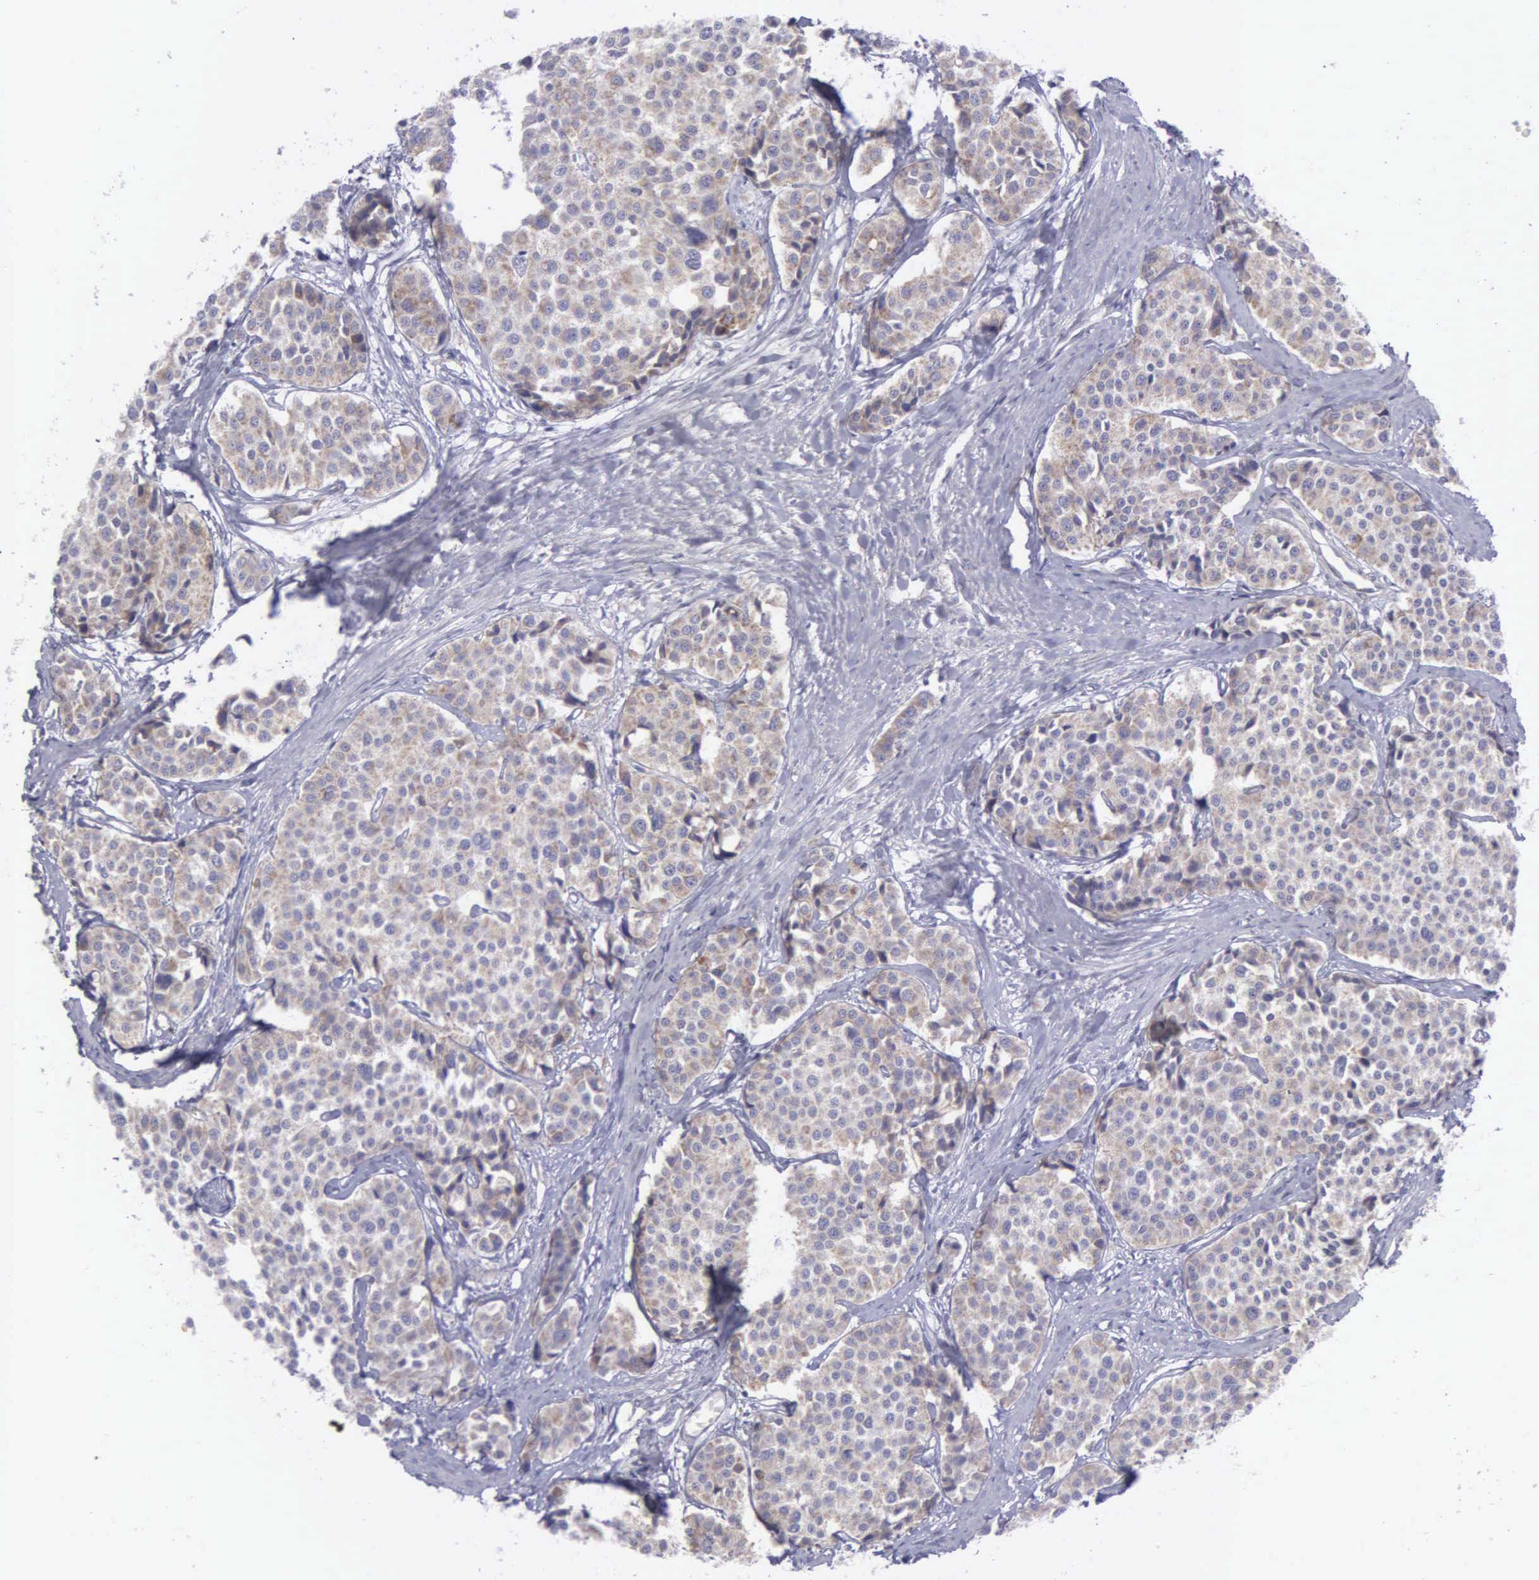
{"staining": {"intensity": "weak", "quantity": "25%-75%", "location": "cytoplasmic/membranous"}, "tissue": "carcinoid", "cell_type": "Tumor cells", "image_type": "cancer", "snomed": [{"axis": "morphology", "description": "Carcinoid, malignant, NOS"}, {"axis": "topography", "description": "Small intestine"}], "caption": "Brown immunohistochemical staining in human carcinoid (malignant) exhibits weak cytoplasmic/membranous positivity in approximately 25%-75% of tumor cells.", "gene": "SYNJ2BP", "patient": {"sex": "male", "age": 60}}